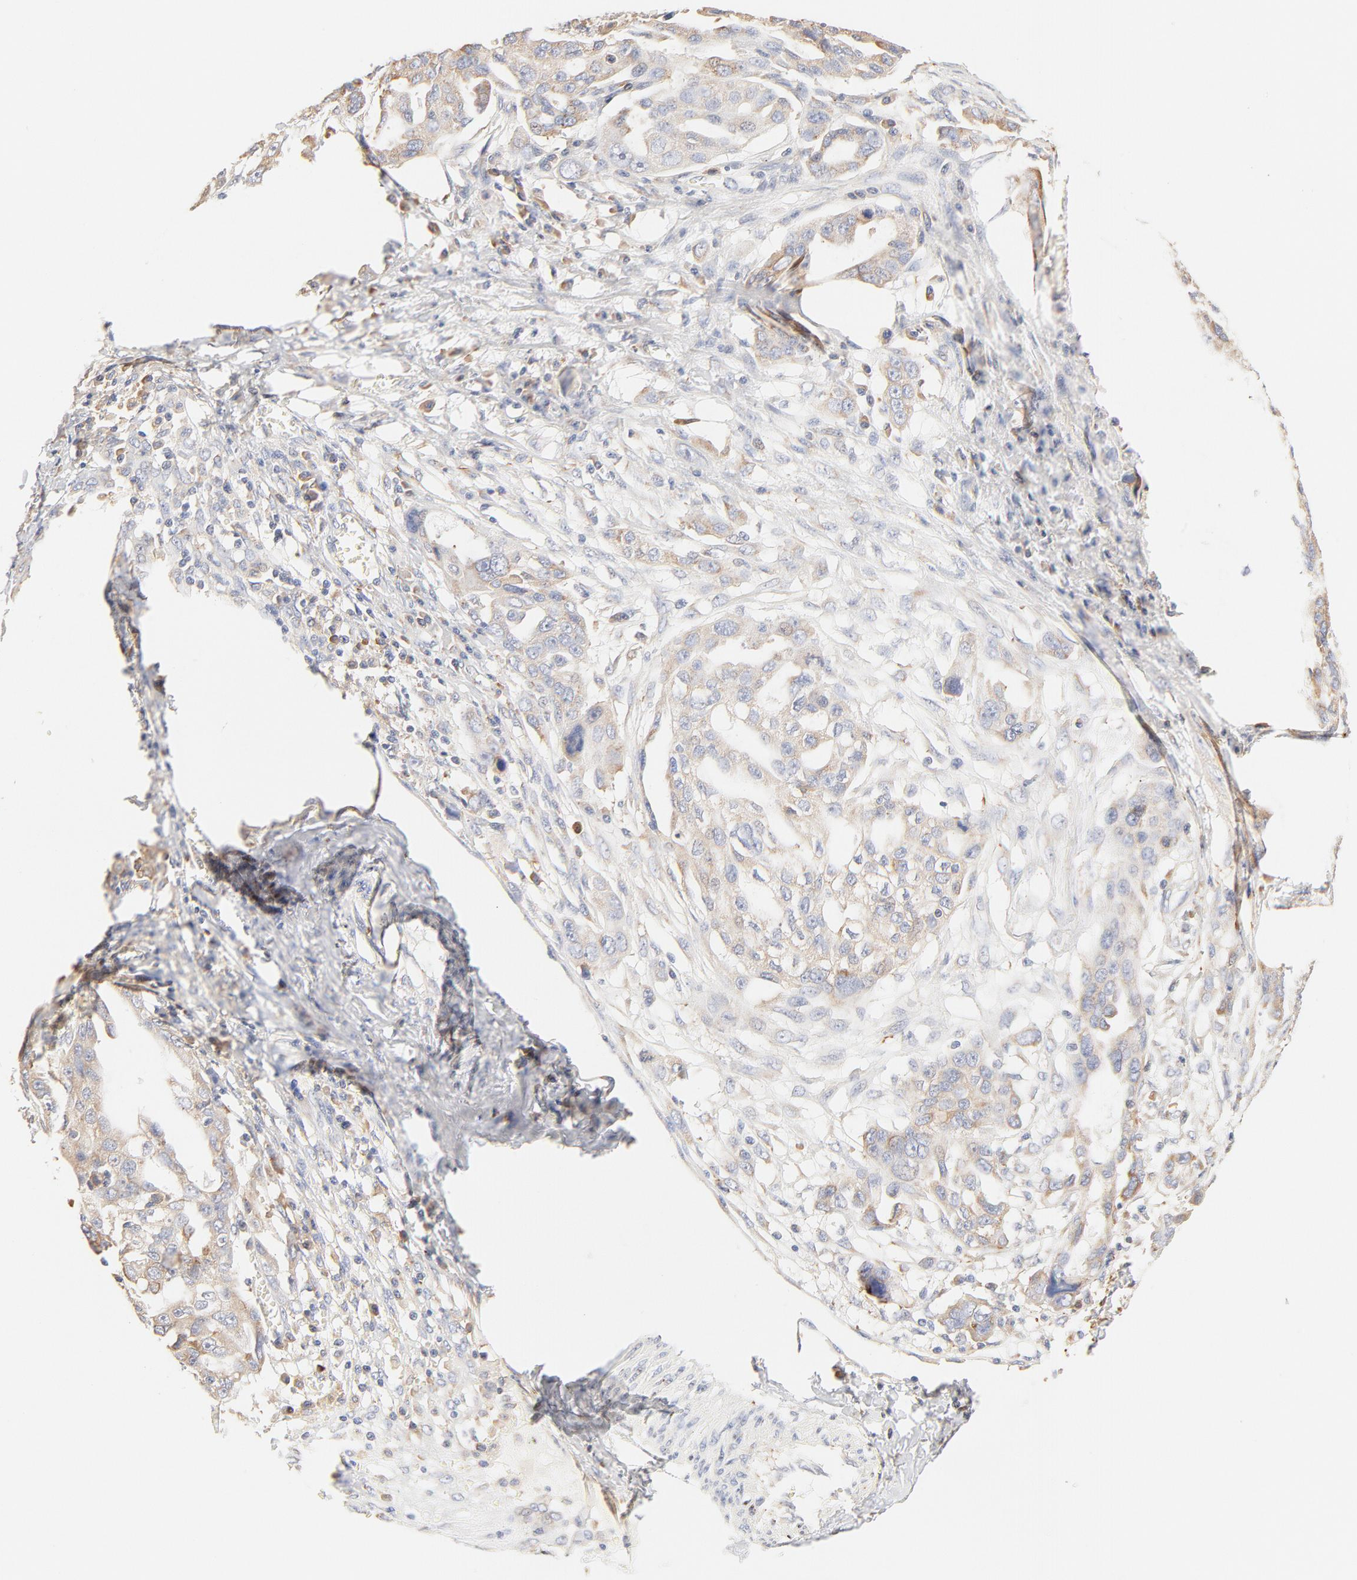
{"staining": {"intensity": "moderate", "quantity": ">75%", "location": "cytoplasmic/membranous"}, "tissue": "ovarian cancer", "cell_type": "Tumor cells", "image_type": "cancer", "snomed": [{"axis": "morphology", "description": "Carcinoma, endometroid"}, {"axis": "topography", "description": "Ovary"}], "caption": "High-power microscopy captured an IHC micrograph of ovarian cancer, revealing moderate cytoplasmic/membranous positivity in about >75% of tumor cells. (DAB (3,3'-diaminobenzidine) IHC, brown staining for protein, blue staining for nuclei).", "gene": "PARP12", "patient": {"sex": "female", "age": 75}}